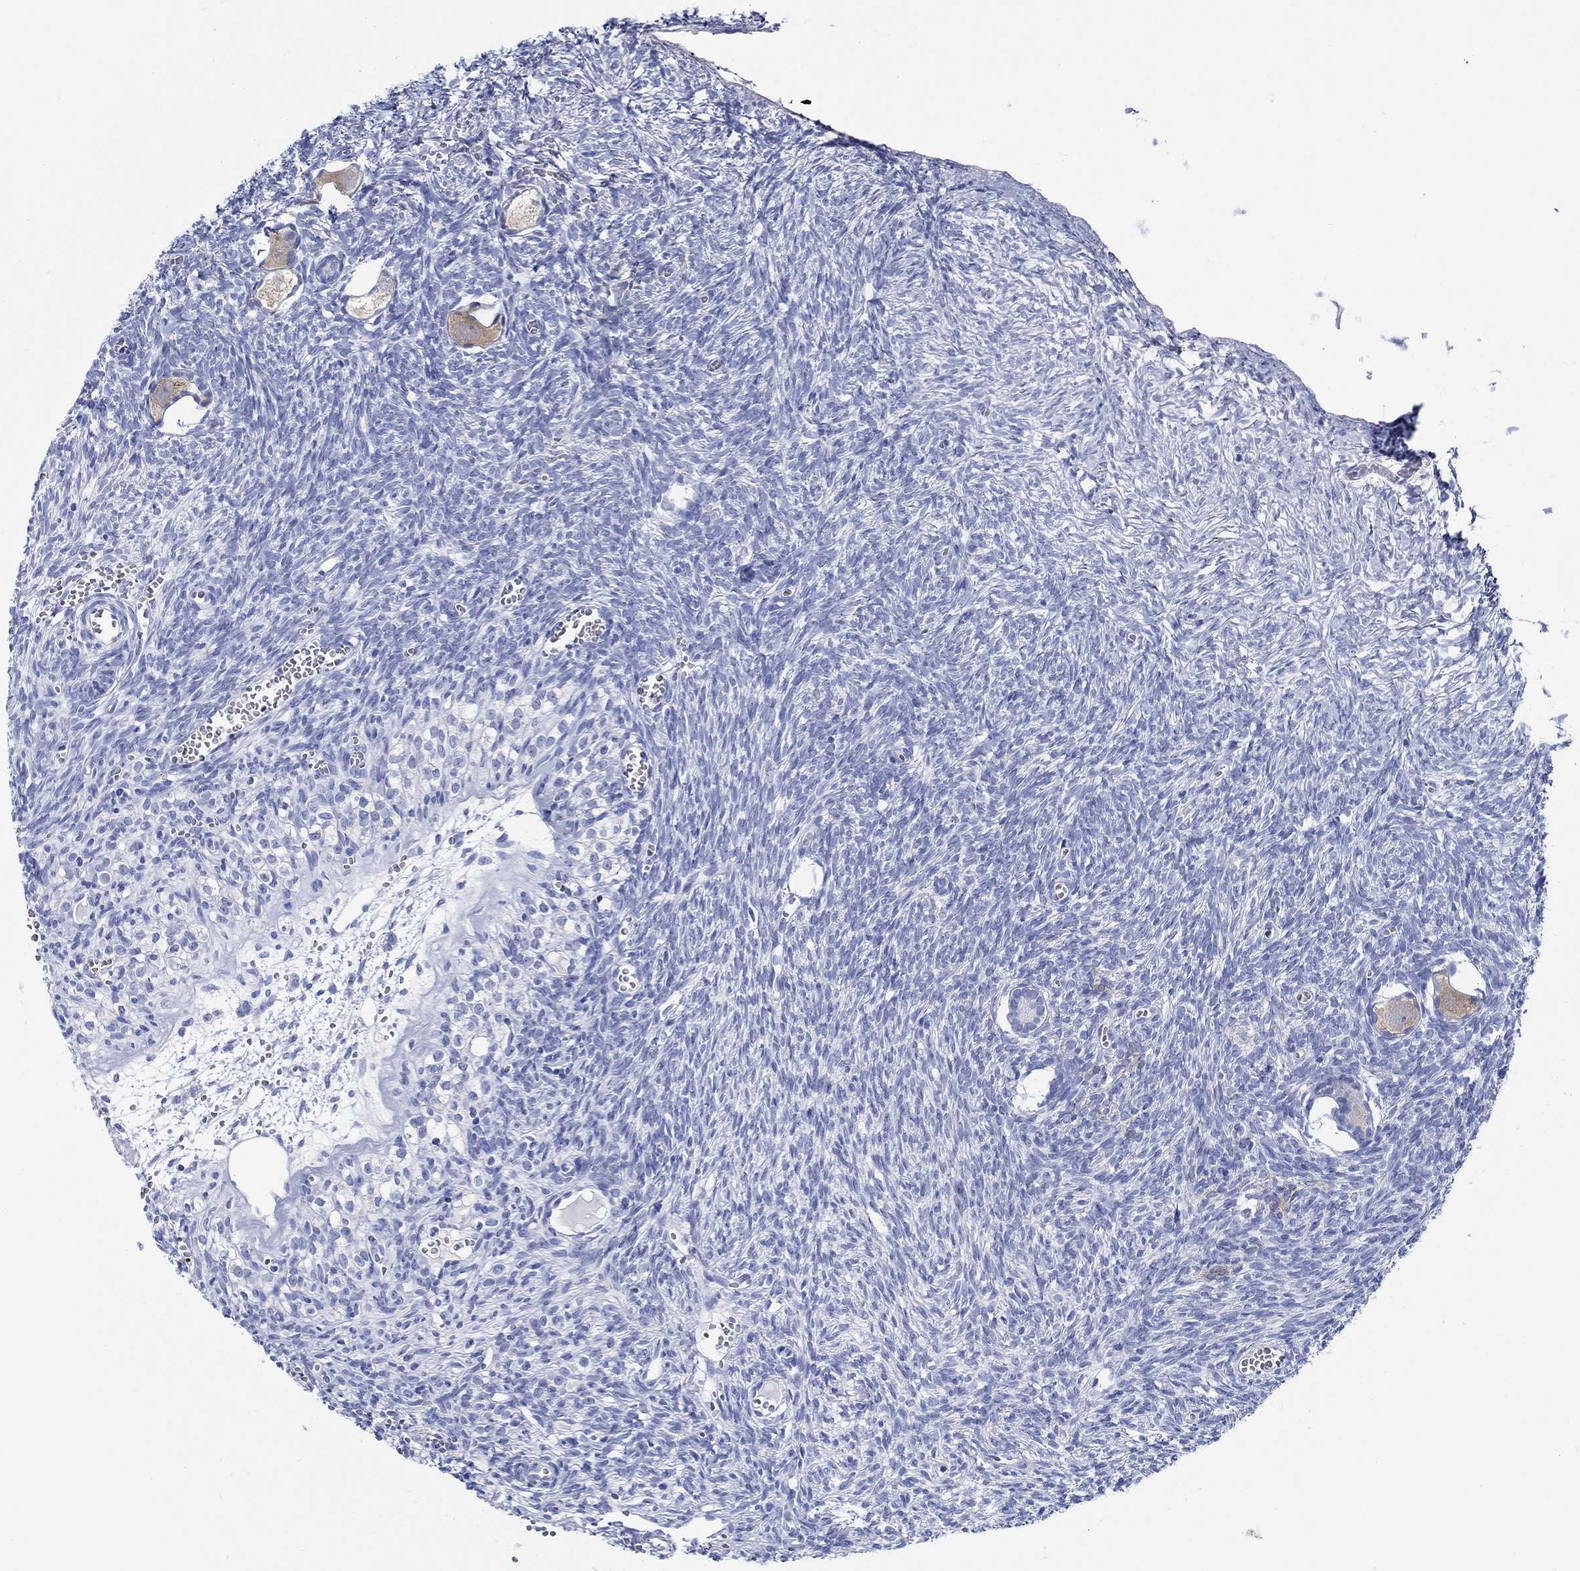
{"staining": {"intensity": "weak", "quantity": "25%-75%", "location": "cytoplasmic/membranous"}, "tissue": "ovary", "cell_type": "Follicle cells", "image_type": "normal", "snomed": [{"axis": "morphology", "description": "Normal tissue, NOS"}, {"axis": "topography", "description": "Ovary"}], "caption": "This is a histology image of immunohistochemistry (IHC) staining of unremarkable ovary, which shows weak expression in the cytoplasmic/membranous of follicle cells.", "gene": "FBXO2", "patient": {"sex": "female", "age": 43}}